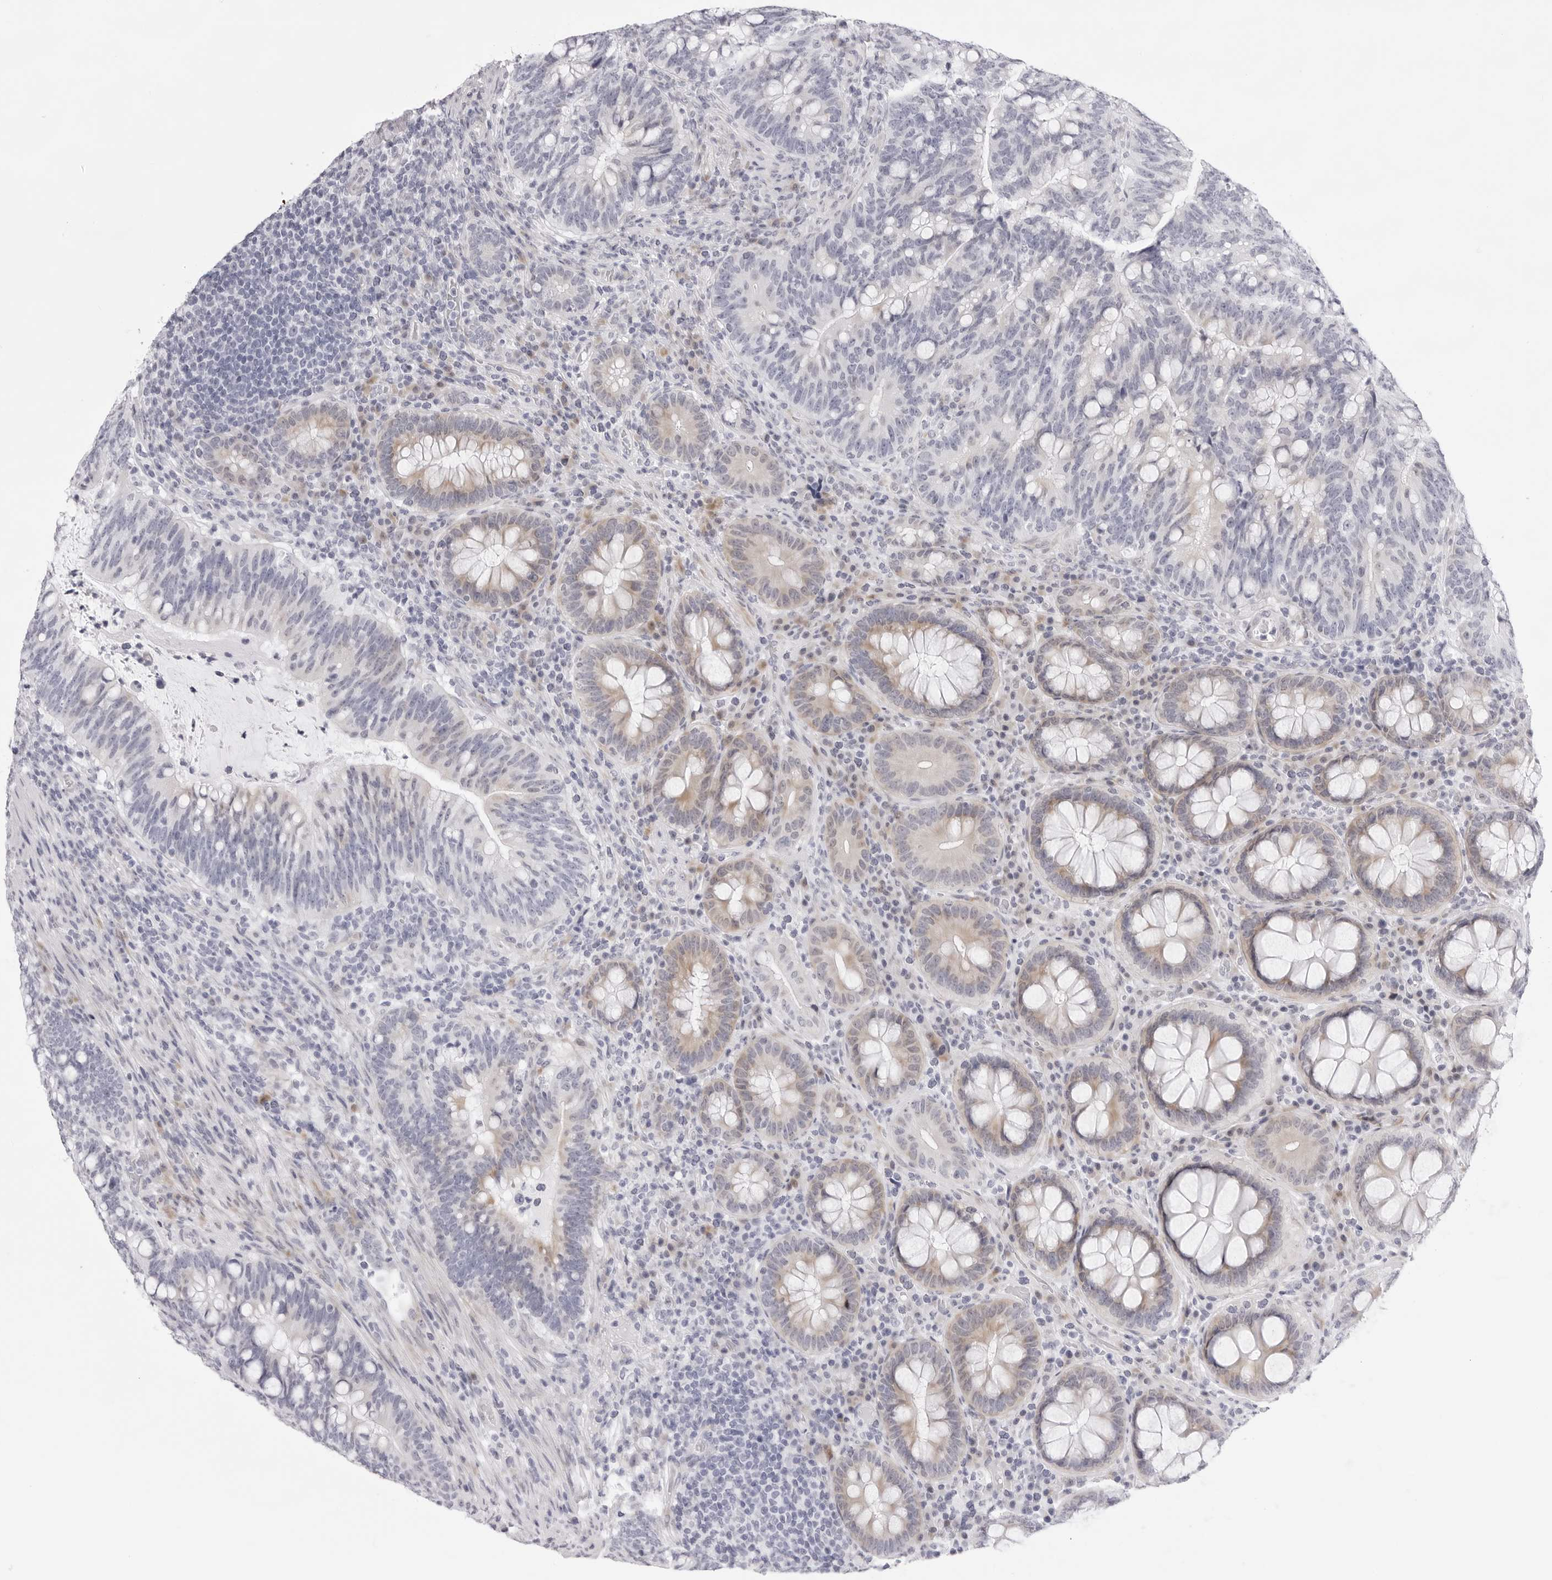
{"staining": {"intensity": "negative", "quantity": "none", "location": "none"}, "tissue": "colorectal cancer", "cell_type": "Tumor cells", "image_type": "cancer", "snomed": [{"axis": "morphology", "description": "Adenocarcinoma, NOS"}, {"axis": "topography", "description": "Colon"}], "caption": "DAB immunohistochemical staining of colorectal cancer (adenocarcinoma) shows no significant expression in tumor cells.", "gene": "SMIM2", "patient": {"sex": "female", "age": 66}}